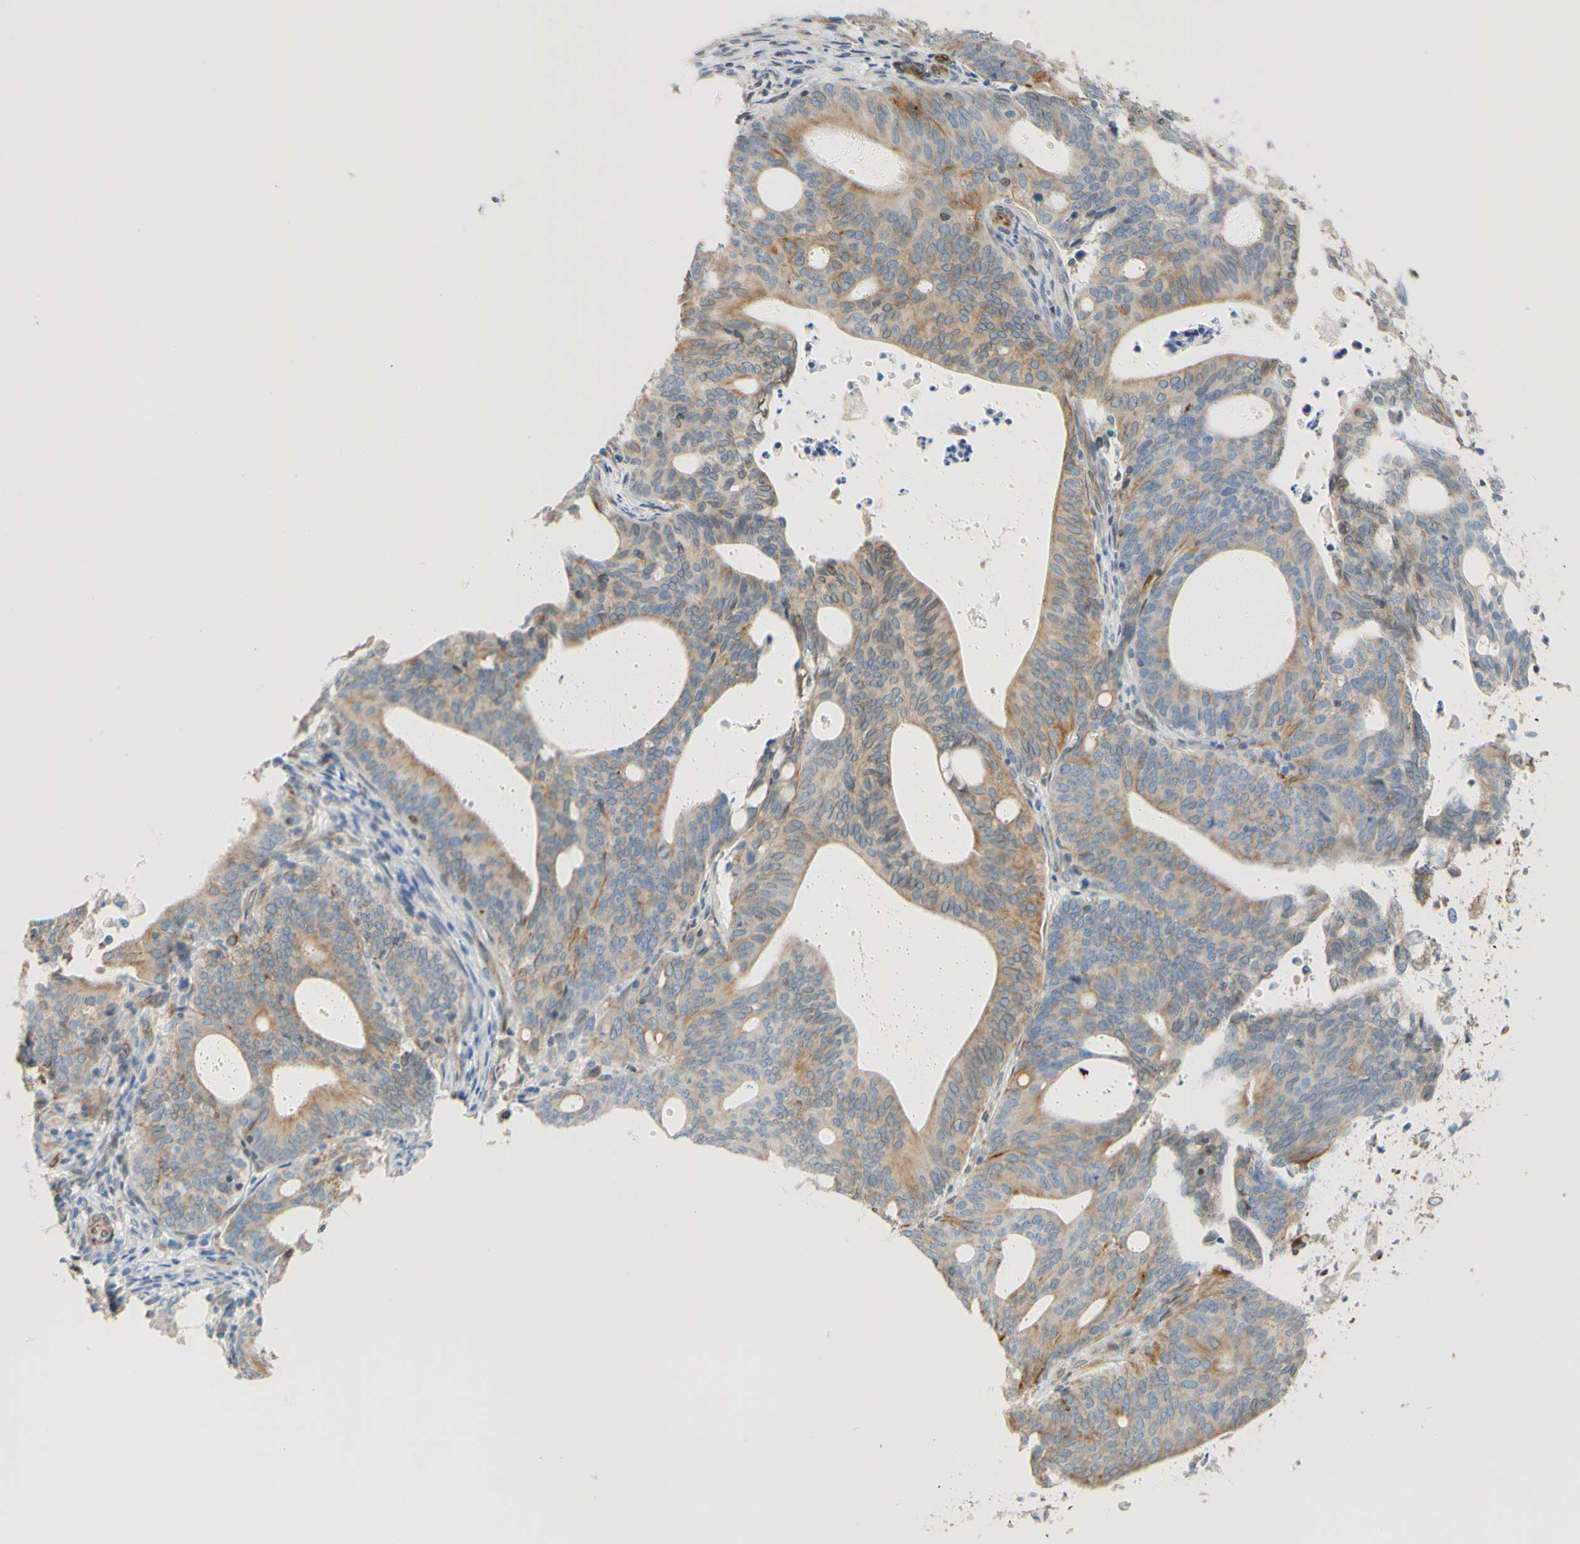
{"staining": {"intensity": "moderate", "quantity": "25%-75%", "location": "cytoplasmic/membranous"}, "tissue": "endometrial cancer", "cell_type": "Tumor cells", "image_type": "cancer", "snomed": [{"axis": "morphology", "description": "Adenocarcinoma, NOS"}, {"axis": "topography", "description": "Uterus"}], "caption": "Tumor cells show moderate cytoplasmic/membranous staining in approximately 25%-75% of cells in endometrial cancer (adenocarcinoma).", "gene": "ENDOD1", "patient": {"sex": "female", "age": 83}}